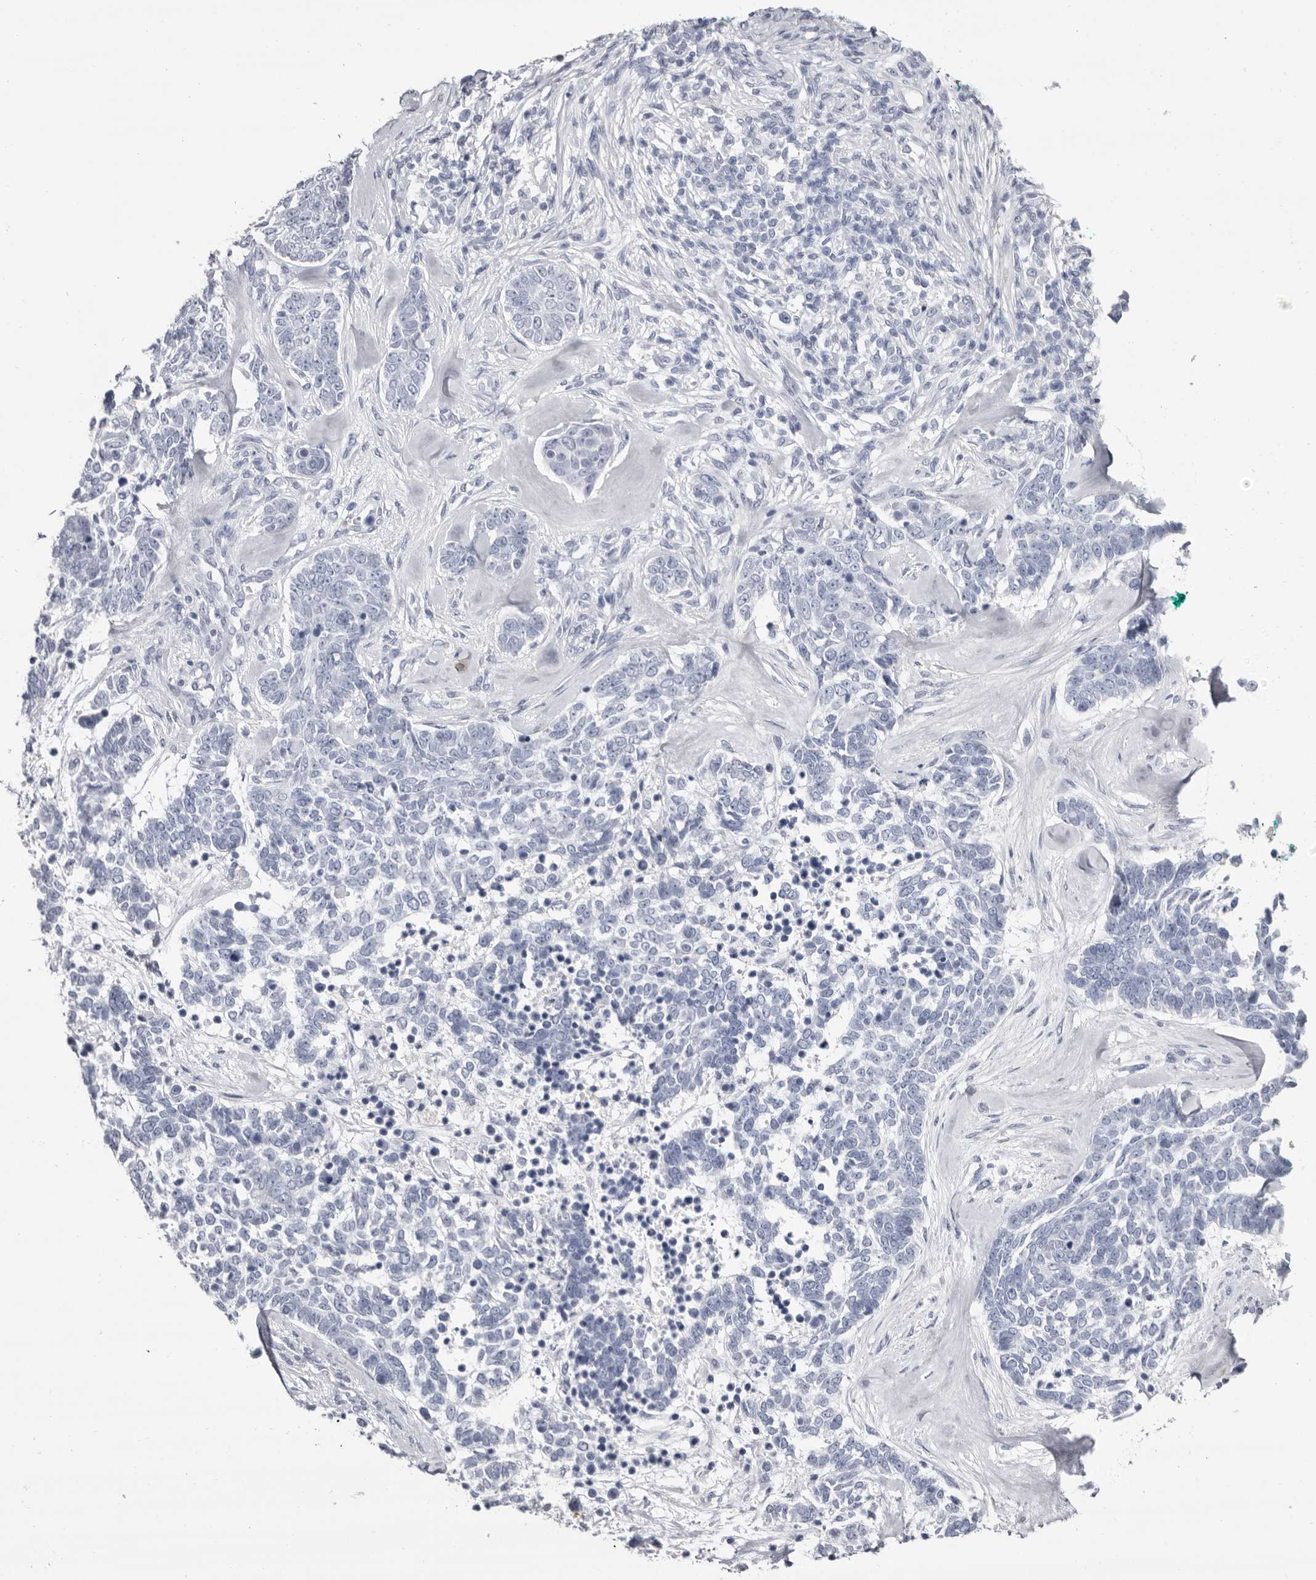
{"staining": {"intensity": "negative", "quantity": "none", "location": "none"}, "tissue": "skin cancer", "cell_type": "Tumor cells", "image_type": "cancer", "snomed": [{"axis": "morphology", "description": "Basal cell carcinoma"}, {"axis": "topography", "description": "Skin"}], "caption": "DAB immunohistochemical staining of human skin cancer (basal cell carcinoma) shows no significant expression in tumor cells.", "gene": "LPO", "patient": {"sex": "female", "age": 81}}